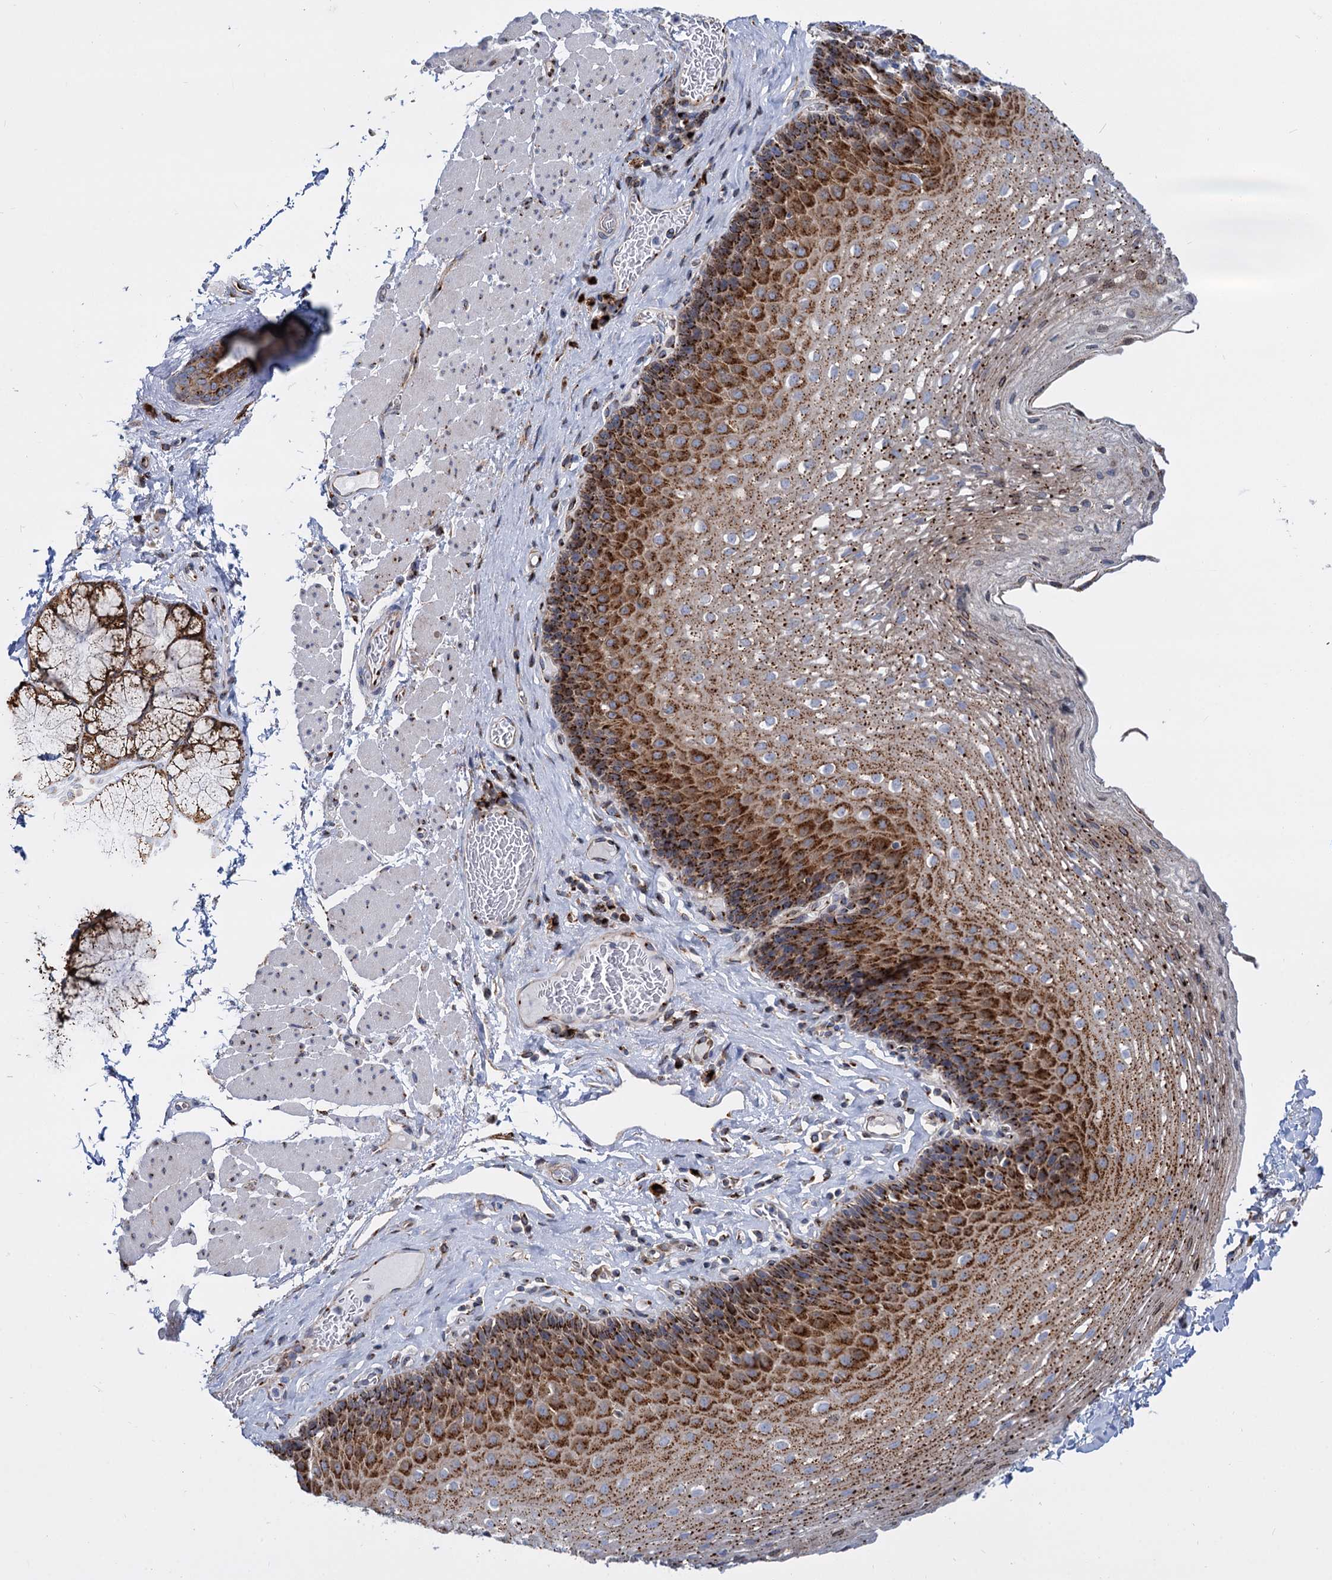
{"staining": {"intensity": "strong", "quantity": ">75%", "location": "cytoplasmic/membranous"}, "tissue": "esophagus", "cell_type": "Squamous epithelial cells", "image_type": "normal", "snomed": [{"axis": "morphology", "description": "Normal tissue, NOS"}, {"axis": "topography", "description": "Esophagus"}], "caption": "A micrograph showing strong cytoplasmic/membranous expression in approximately >75% of squamous epithelial cells in benign esophagus, as visualized by brown immunohistochemical staining.", "gene": "SUPT20H", "patient": {"sex": "female", "age": 66}}